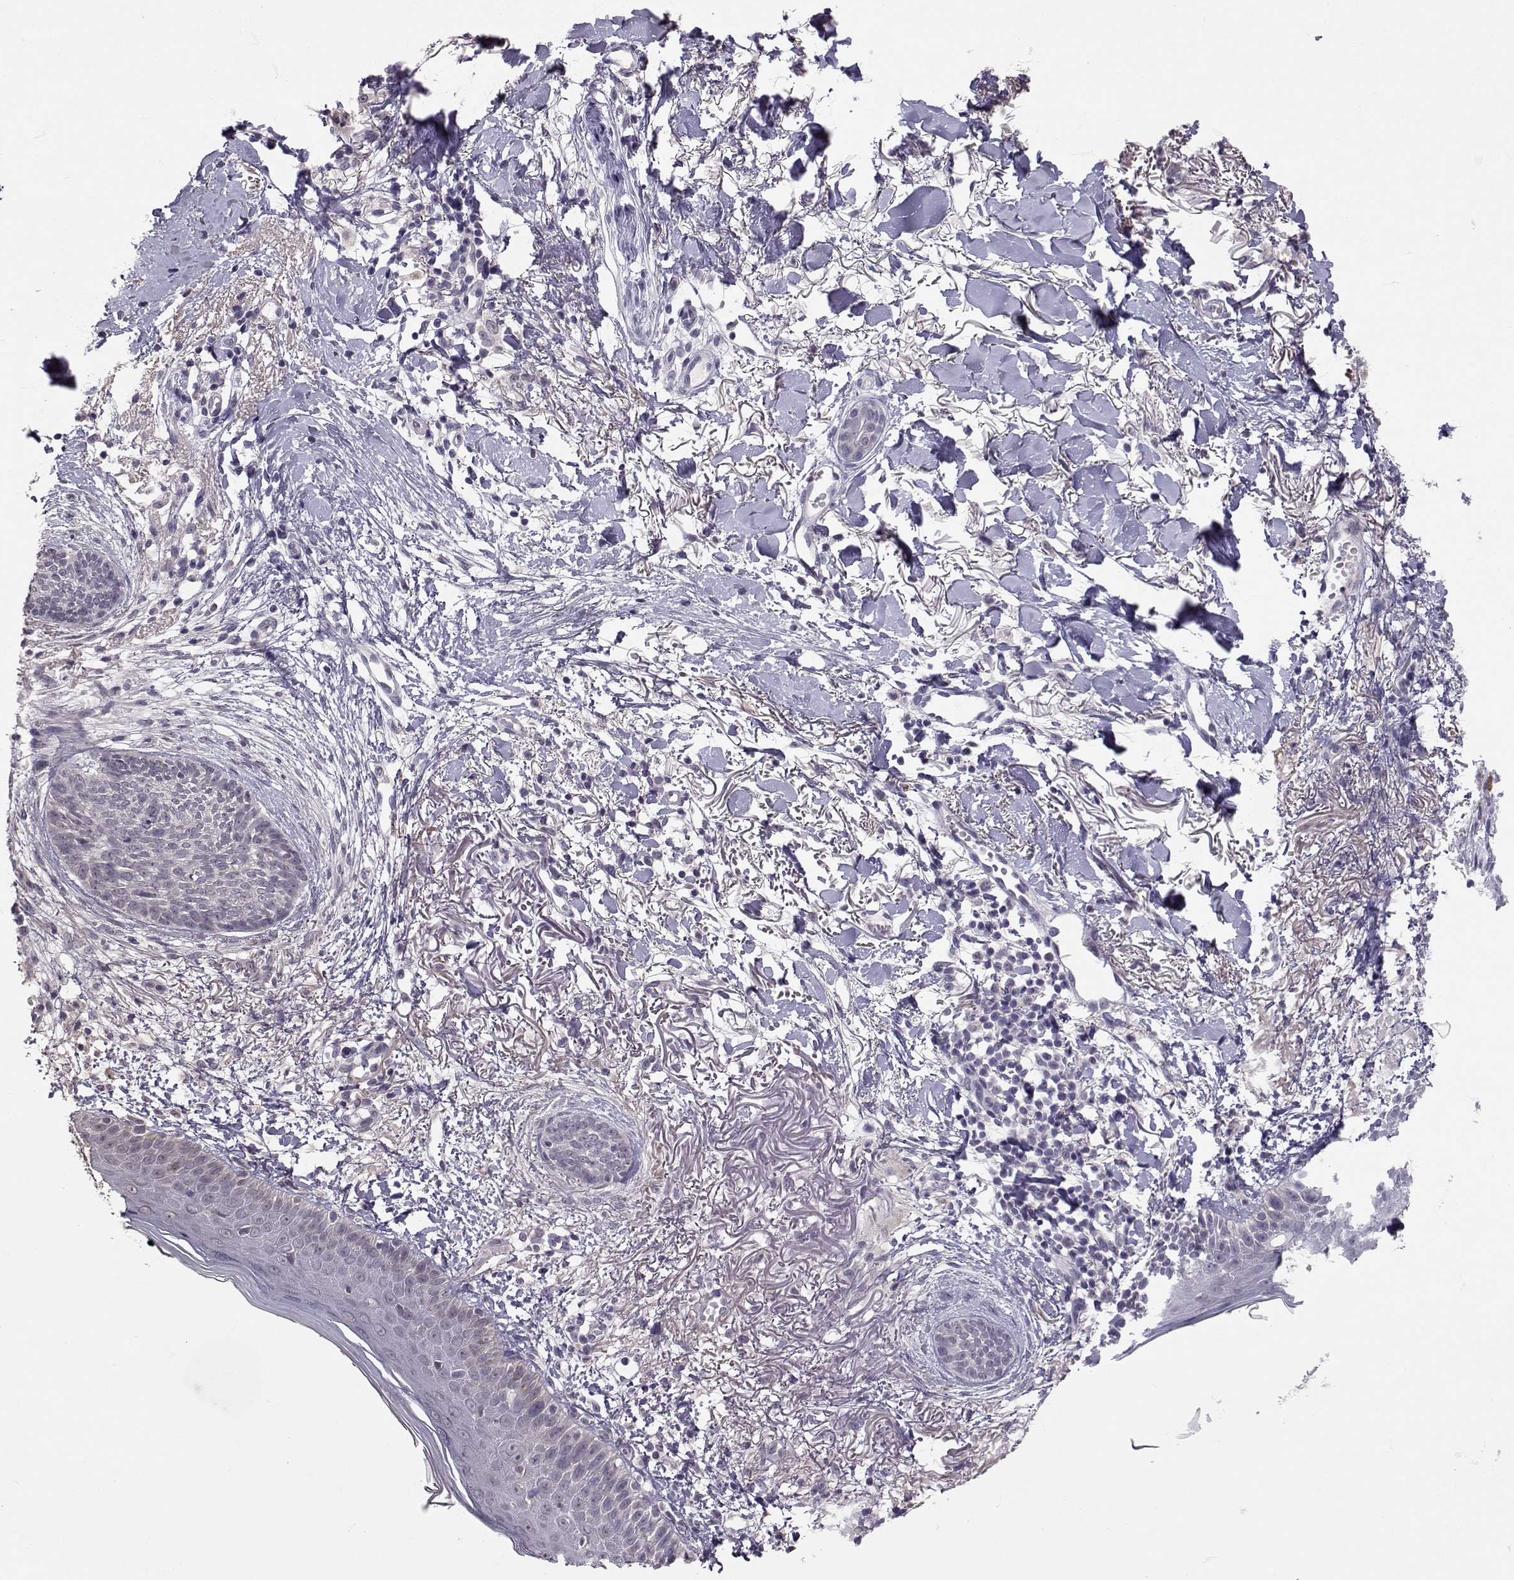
{"staining": {"intensity": "negative", "quantity": "none", "location": "none"}, "tissue": "skin cancer", "cell_type": "Tumor cells", "image_type": "cancer", "snomed": [{"axis": "morphology", "description": "Normal tissue, NOS"}, {"axis": "morphology", "description": "Basal cell carcinoma"}, {"axis": "topography", "description": "Skin"}], "caption": "There is no significant positivity in tumor cells of skin cancer (basal cell carcinoma).", "gene": "SLC6A3", "patient": {"sex": "male", "age": 84}}